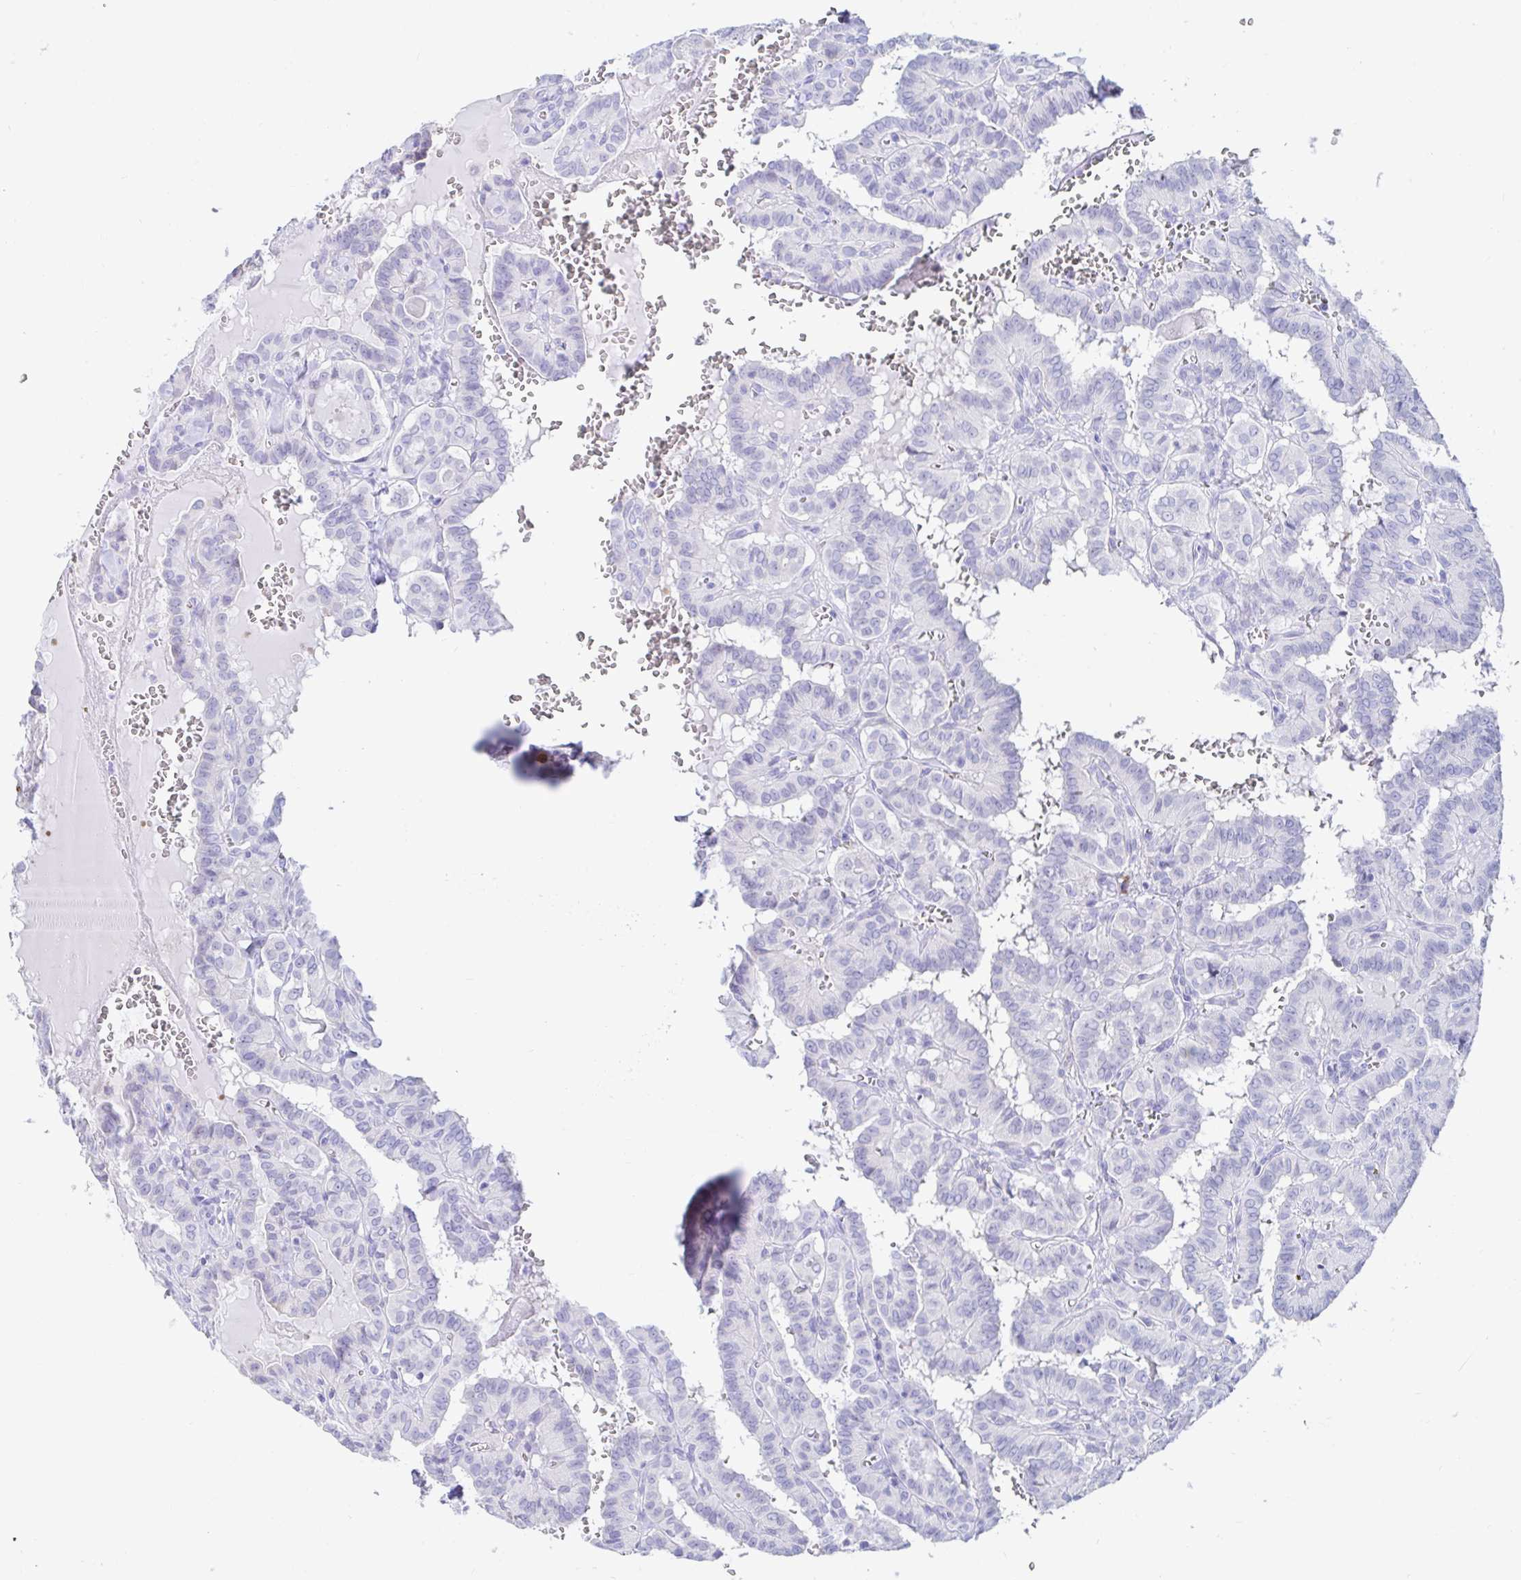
{"staining": {"intensity": "negative", "quantity": "none", "location": "none"}, "tissue": "thyroid cancer", "cell_type": "Tumor cells", "image_type": "cancer", "snomed": [{"axis": "morphology", "description": "Papillary adenocarcinoma, NOS"}, {"axis": "topography", "description": "Thyroid gland"}], "caption": "Immunohistochemistry (IHC) of human thyroid cancer reveals no staining in tumor cells.", "gene": "C4orf17", "patient": {"sex": "female", "age": 21}}